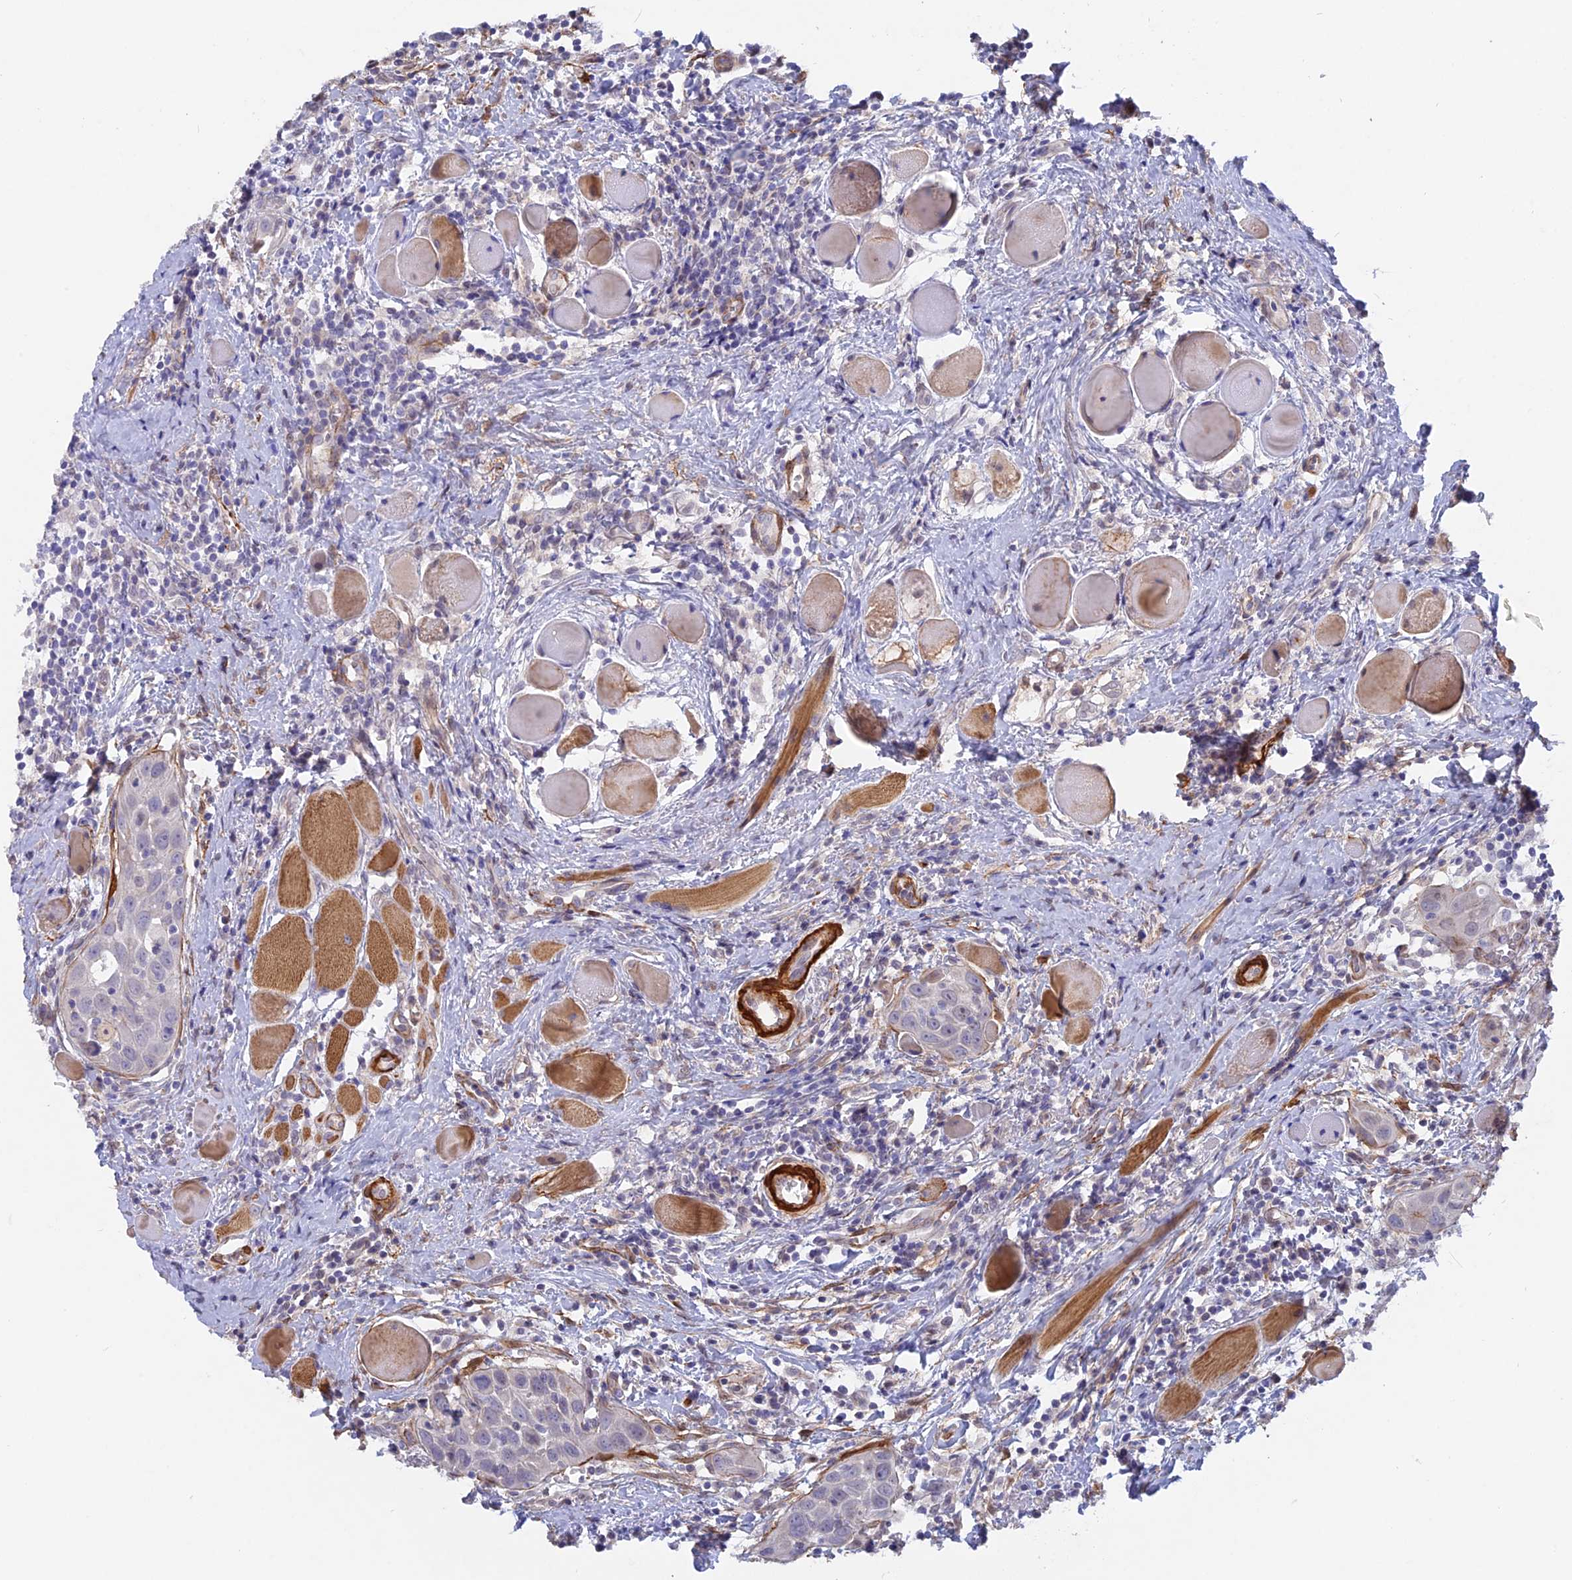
{"staining": {"intensity": "negative", "quantity": "none", "location": "none"}, "tissue": "head and neck cancer", "cell_type": "Tumor cells", "image_type": "cancer", "snomed": [{"axis": "morphology", "description": "Squamous cell carcinoma, NOS"}, {"axis": "topography", "description": "Oral tissue"}, {"axis": "topography", "description": "Head-Neck"}], "caption": "This is an immunohistochemistry micrograph of human squamous cell carcinoma (head and neck). There is no staining in tumor cells.", "gene": "CCDC154", "patient": {"sex": "female", "age": 50}}